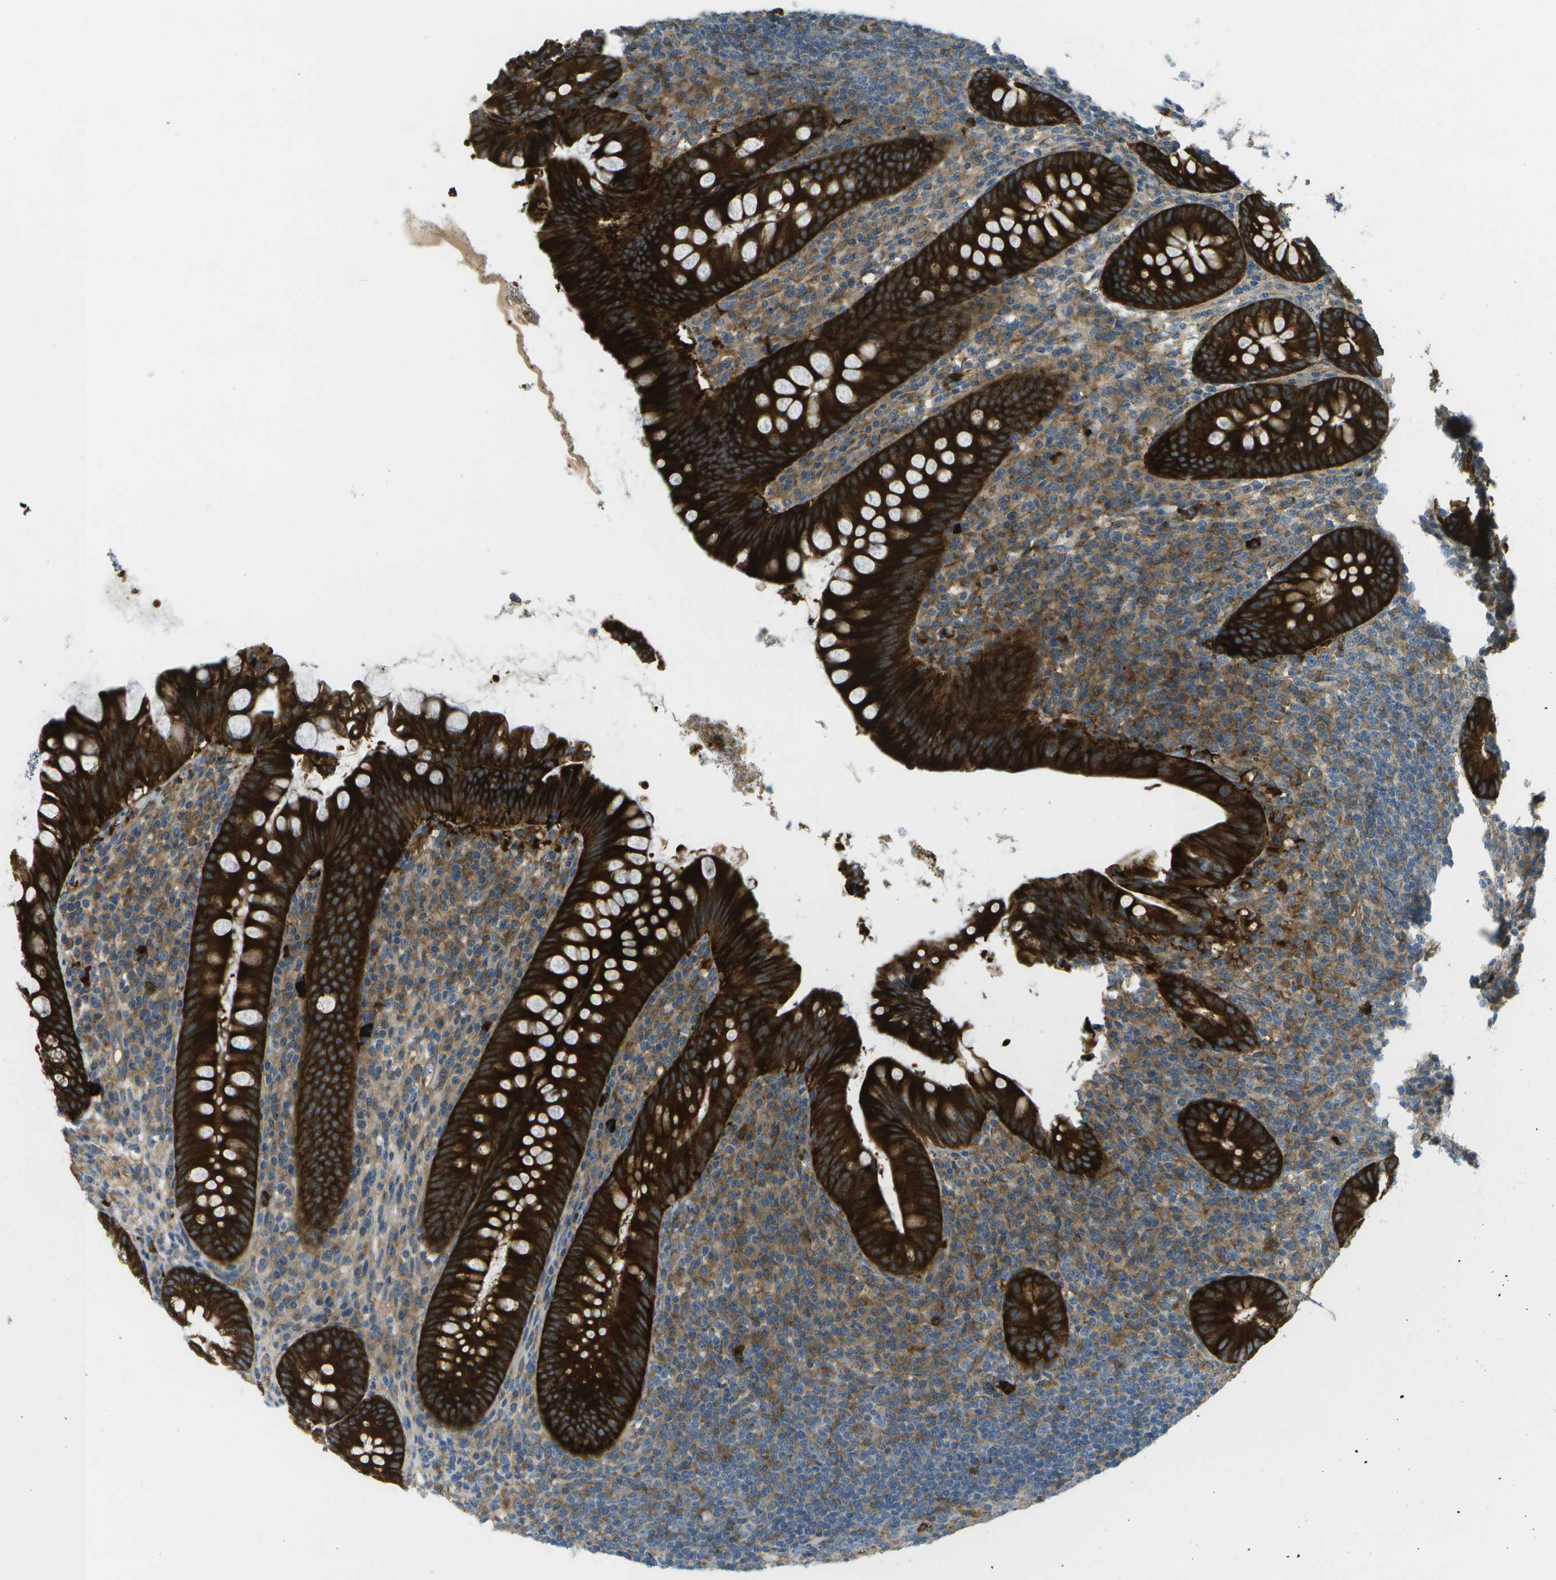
{"staining": {"intensity": "strong", "quantity": ">75%", "location": "cytoplasmic/membranous"}, "tissue": "appendix", "cell_type": "Glandular cells", "image_type": "normal", "snomed": [{"axis": "morphology", "description": "Normal tissue, NOS"}, {"axis": "topography", "description": "Appendix"}], "caption": "A brown stain highlights strong cytoplasmic/membranous expression of a protein in glandular cells of normal human appendix. Immunohistochemistry stains the protein of interest in brown and the nuclei are stained blue.", "gene": "WNK2", "patient": {"sex": "male", "age": 56}}